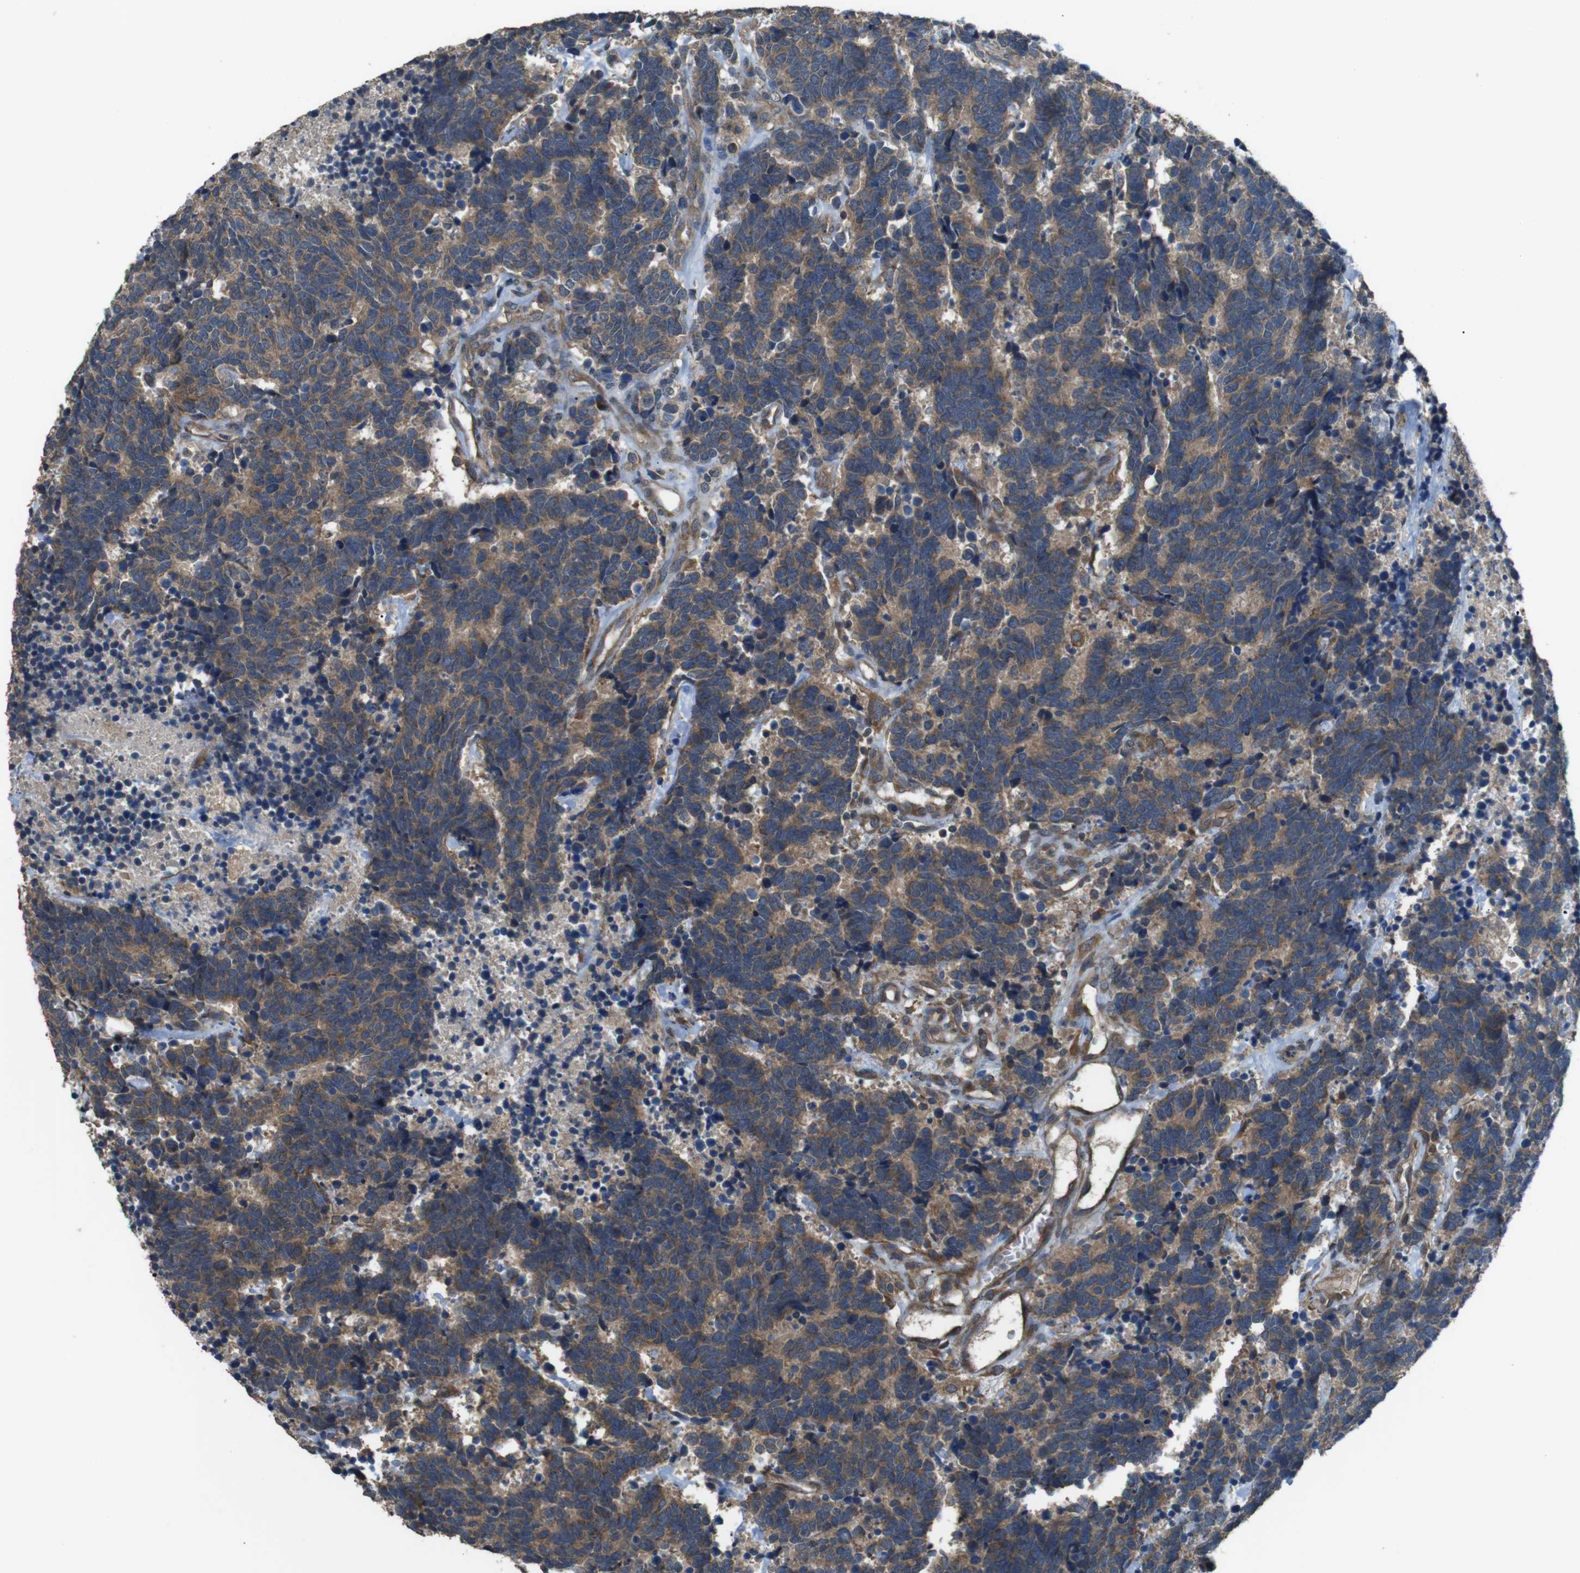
{"staining": {"intensity": "moderate", "quantity": ">75%", "location": "cytoplasmic/membranous"}, "tissue": "carcinoid", "cell_type": "Tumor cells", "image_type": "cancer", "snomed": [{"axis": "morphology", "description": "Carcinoma, NOS"}, {"axis": "morphology", "description": "Carcinoid, malignant, NOS"}, {"axis": "topography", "description": "Urinary bladder"}], "caption": "This micrograph demonstrates immunohistochemistry (IHC) staining of carcinoid, with medium moderate cytoplasmic/membranous expression in about >75% of tumor cells.", "gene": "FUT2", "patient": {"sex": "male", "age": 57}}